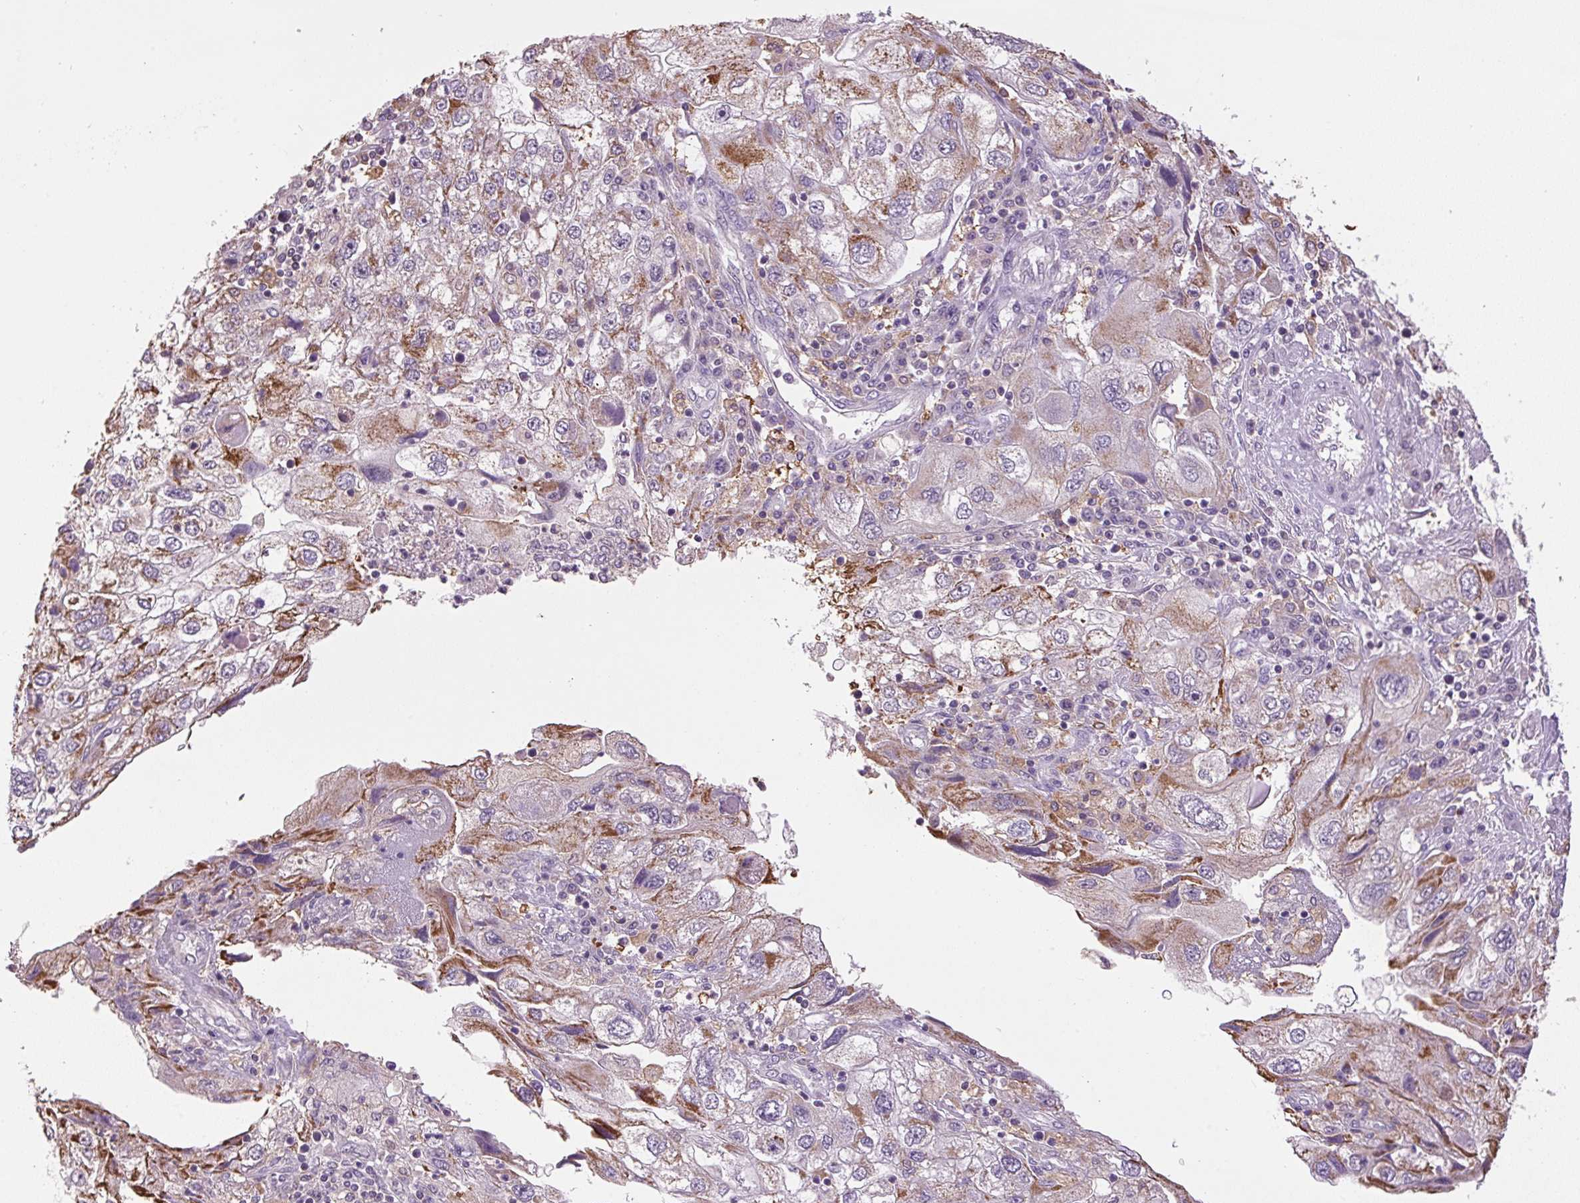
{"staining": {"intensity": "moderate", "quantity": "25%-75%", "location": "cytoplasmic/membranous"}, "tissue": "endometrial cancer", "cell_type": "Tumor cells", "image_type": "cancer", "snomed": [{"axis": "morphology", "description": "Adenocarcinoma, NOS"}, {"axis": "topography", "description": "Endometrium"}], "caption": "The photomicrograph exhibits a brown stain indicating the presence of a protein in the cytoplasmic/membranous of tumor cells in endometrial cancer (adenocarcinoma).", "gene": "SGF29", "patient": {"sex": "female", "age": 49}}